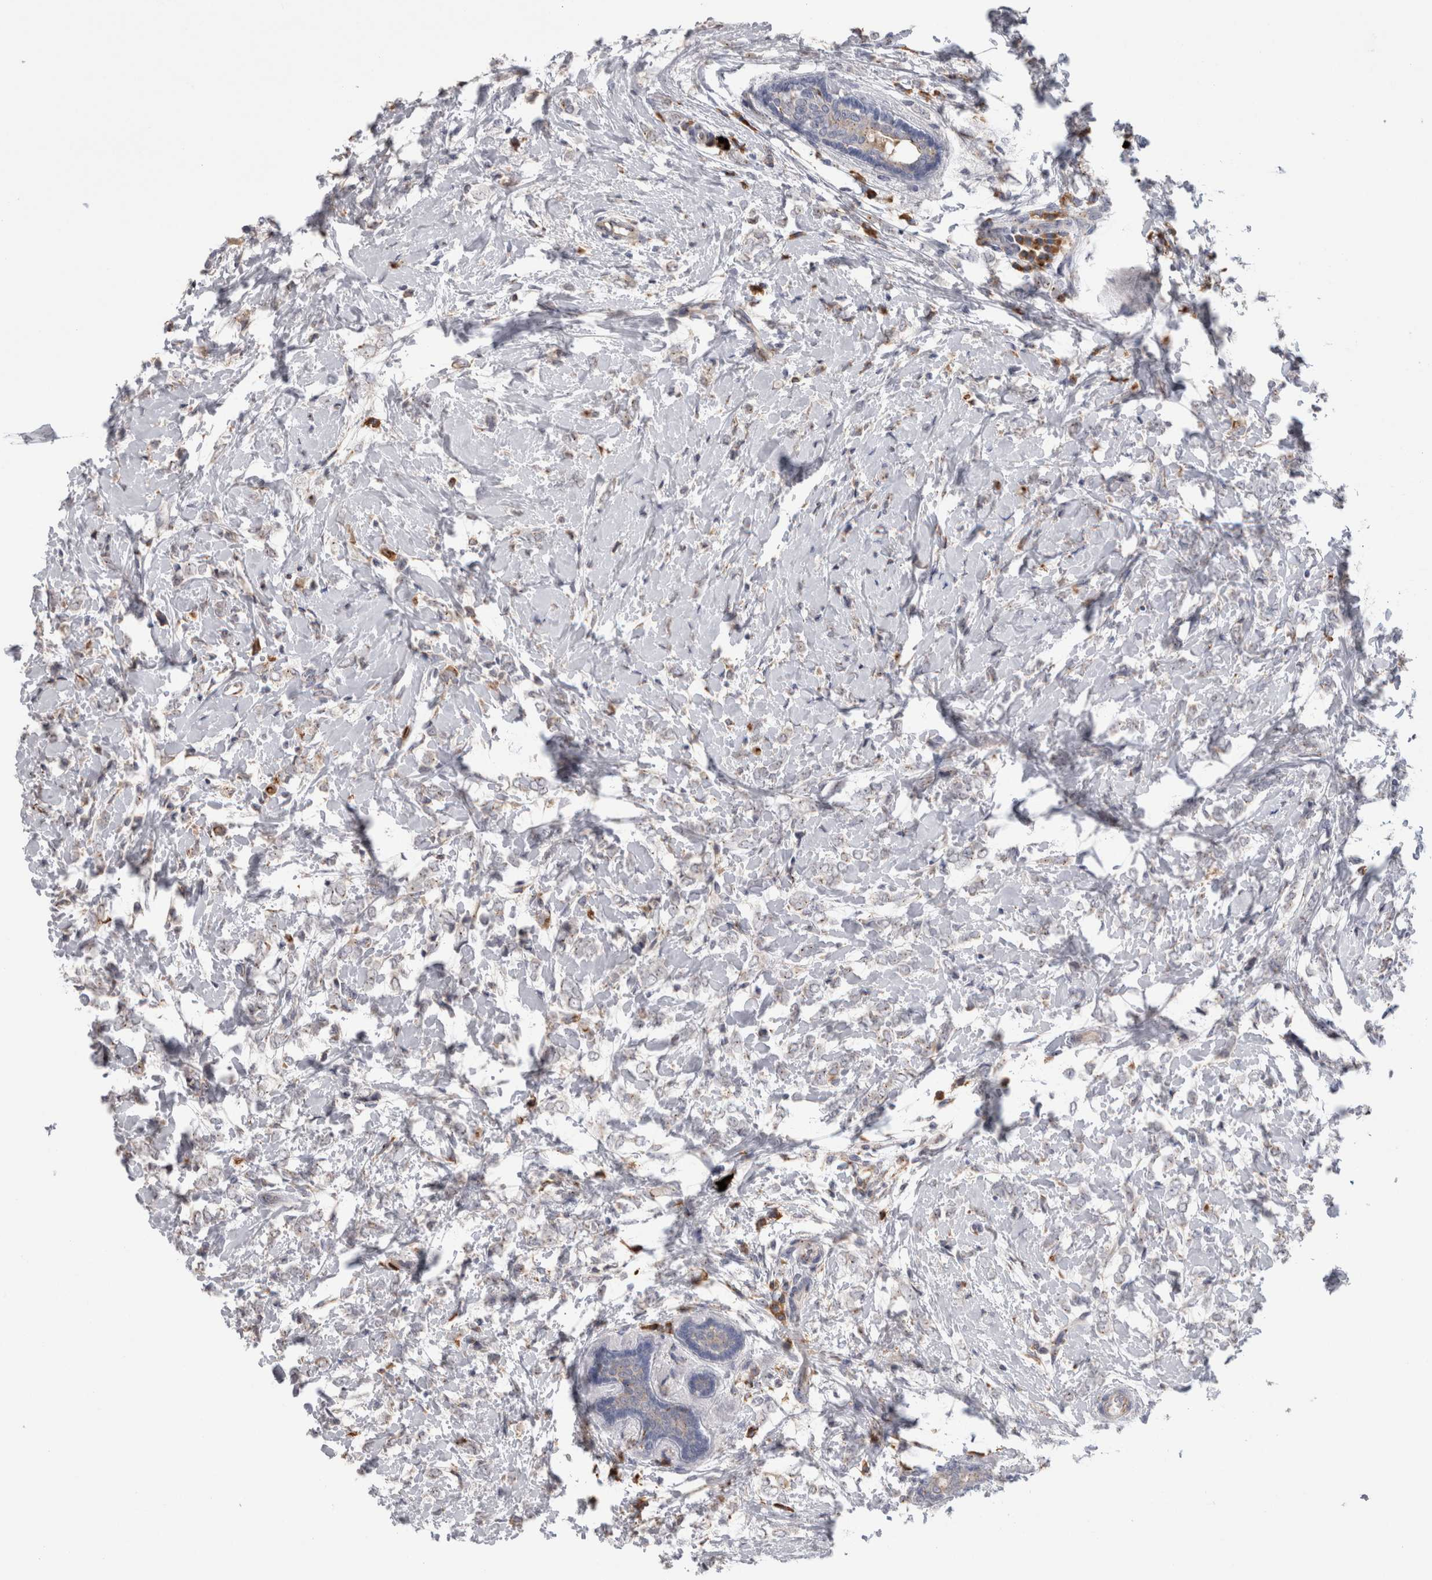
{"staining": {"intensity": "negative", "quantity": "none", "location": "none"}, "tissue": "breast cancer", "cell_type": "Tumor cells", "image_type": "cancer", "snomed": [{"axis": "morphology", "description": "Normal tissue, NOS"}, {"axis": "morphology", "description": "Lobular carcinoma"}, {"axis": "topography", "description": "Breast"}], "caption": "Tumor cells show no significant positivity in breast cancer. Nuclei are stained in blue.", "gene": "ZNF341", "patient": {"sex": "female", "age": 47}}